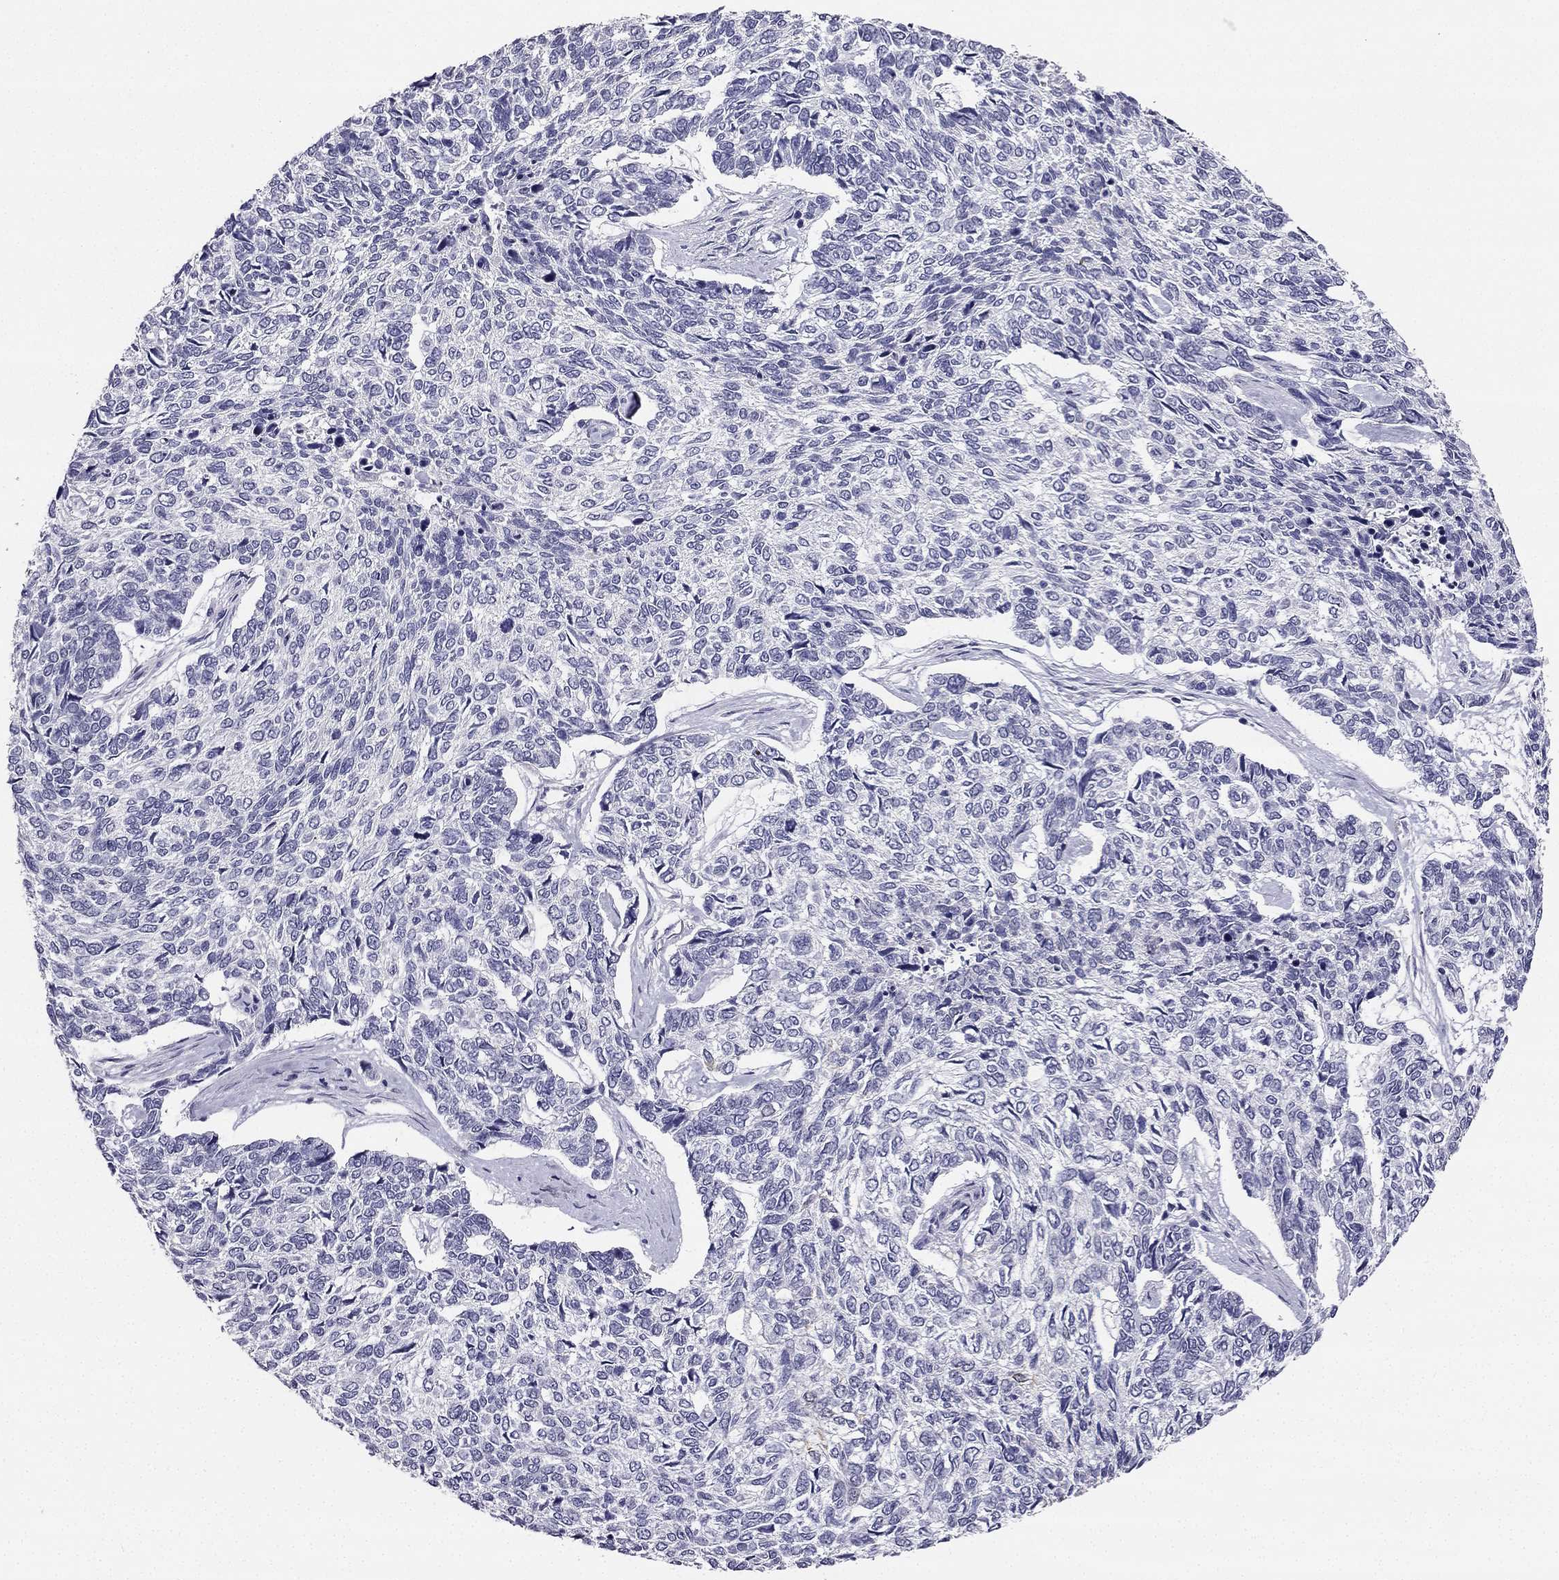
{"staining": {"intensity": "strong", "quantity": "<25%", "location": "cytoplasmic/membranous,nuclear"}, "tissue": "skin cancer", "cell_type": "Tumor cells", "image_type": "cancer", "snomed": [{"axis": "morphology", "description": "Basal cell carcinoma"}, {"axis": "topography", "description": "Skin"}], "caption": "Strong cytoplasmic/membranous and nuclear protein staining is seen in approximately <25% of tumor cells in skin basal cell carcinoma. (Brightfield microscopy of DAB IHC at high magnification).", "gene": "CALB2", "patient": {"sex": "female", "age": 65}}